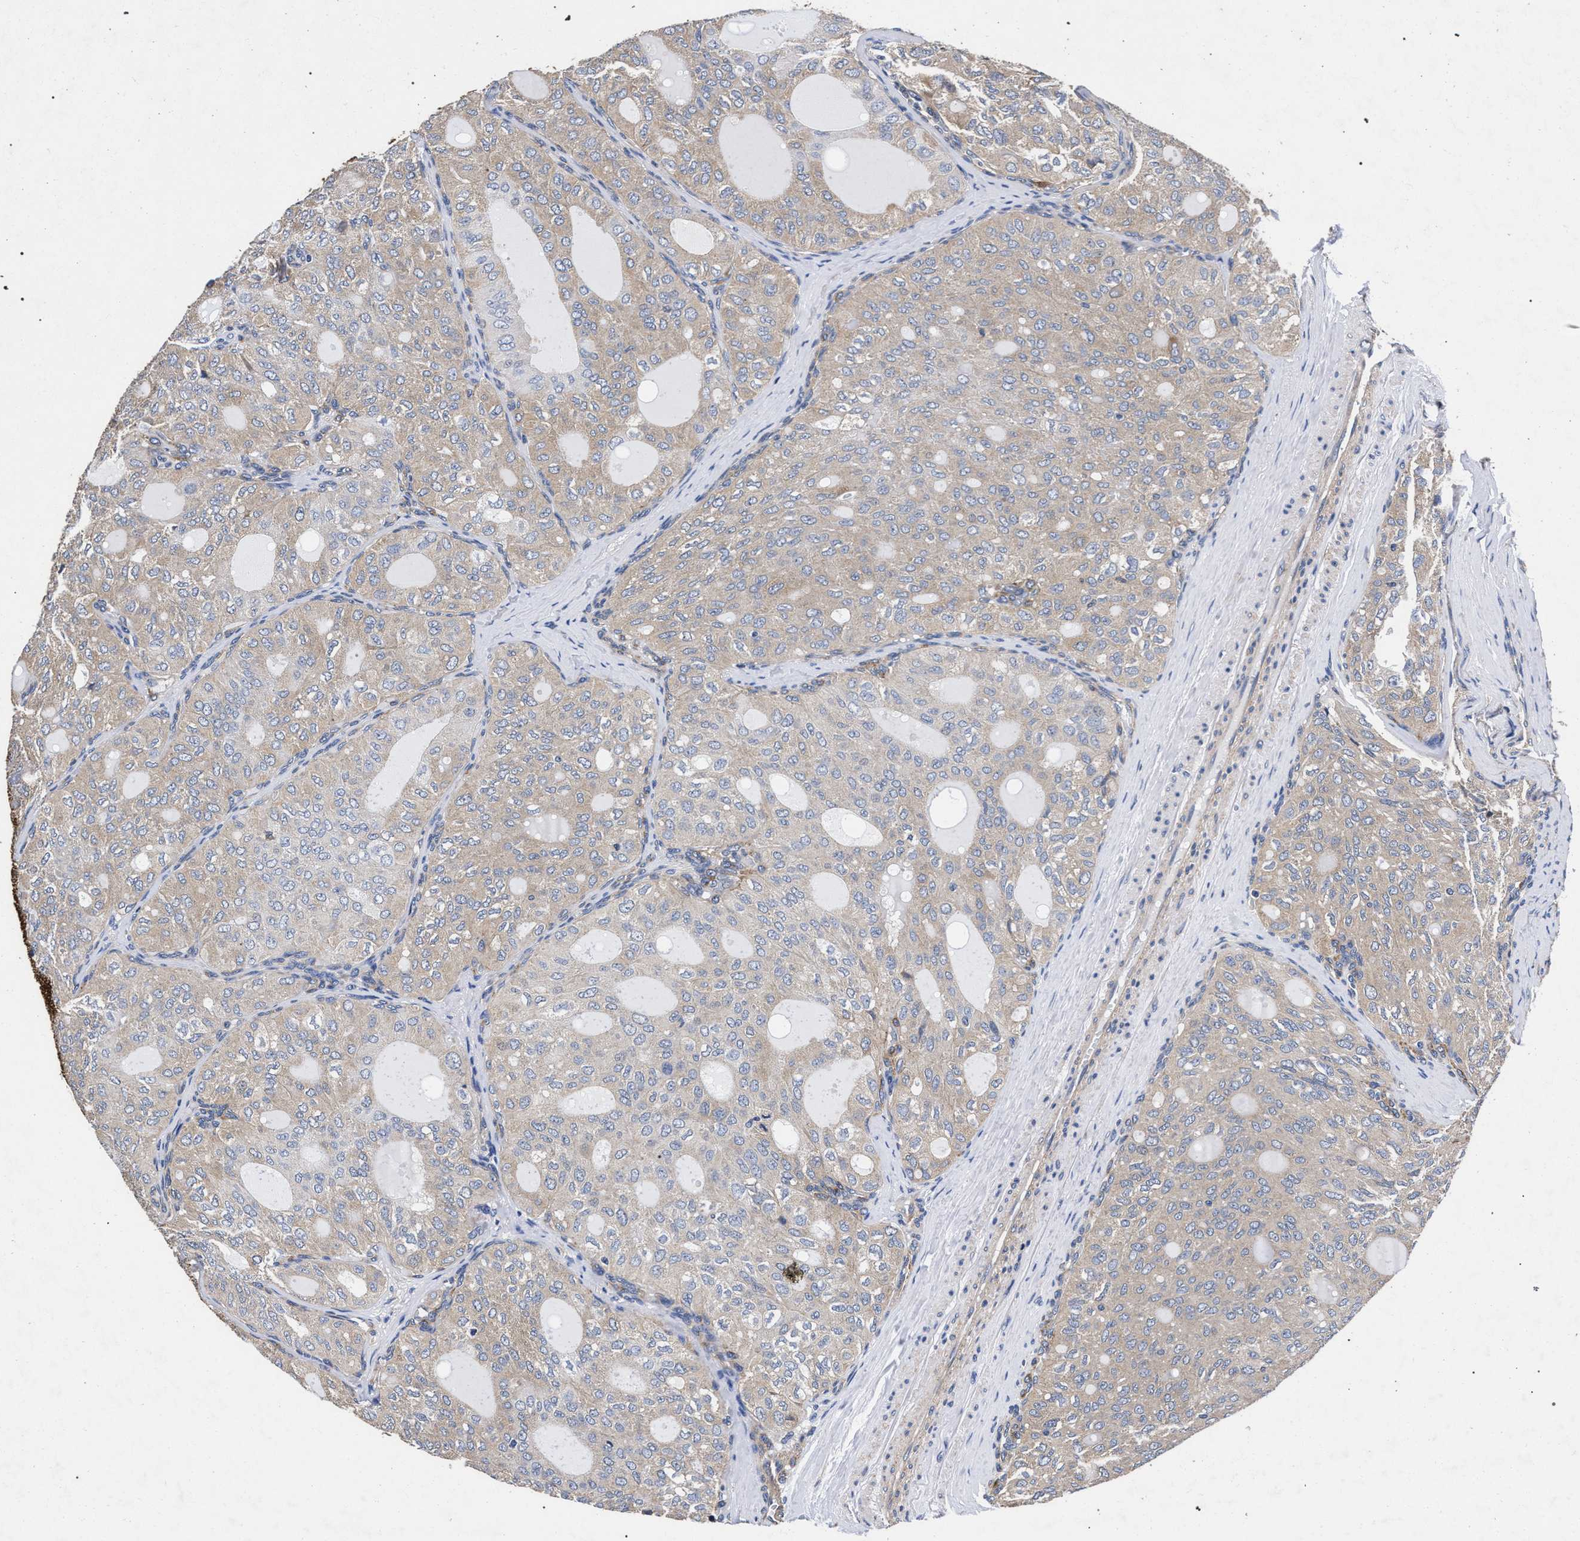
{"staining": {"intensity": "weak", "quantity": "25%-75%", "location": "cytoplasmic/membranous"}, "tissue": "thyroid cancer", "cell_type": "Tumor cells", "image_type": "cancer", "snomed": [{"axis": "morphology", "description": "Follicular adenoma carcinoma, NOS"}, {"axis": "topography", "description": "Thyroid gland"}], "caption": "A micrograph of thyroid cancer (follicular adenoma carcinoma) stained for a protein displays weak cytoplasmic/membranous brown staining in tumor cells.", "gene": "CFAP95", "patient": {"sex": "male", "age": 75}}